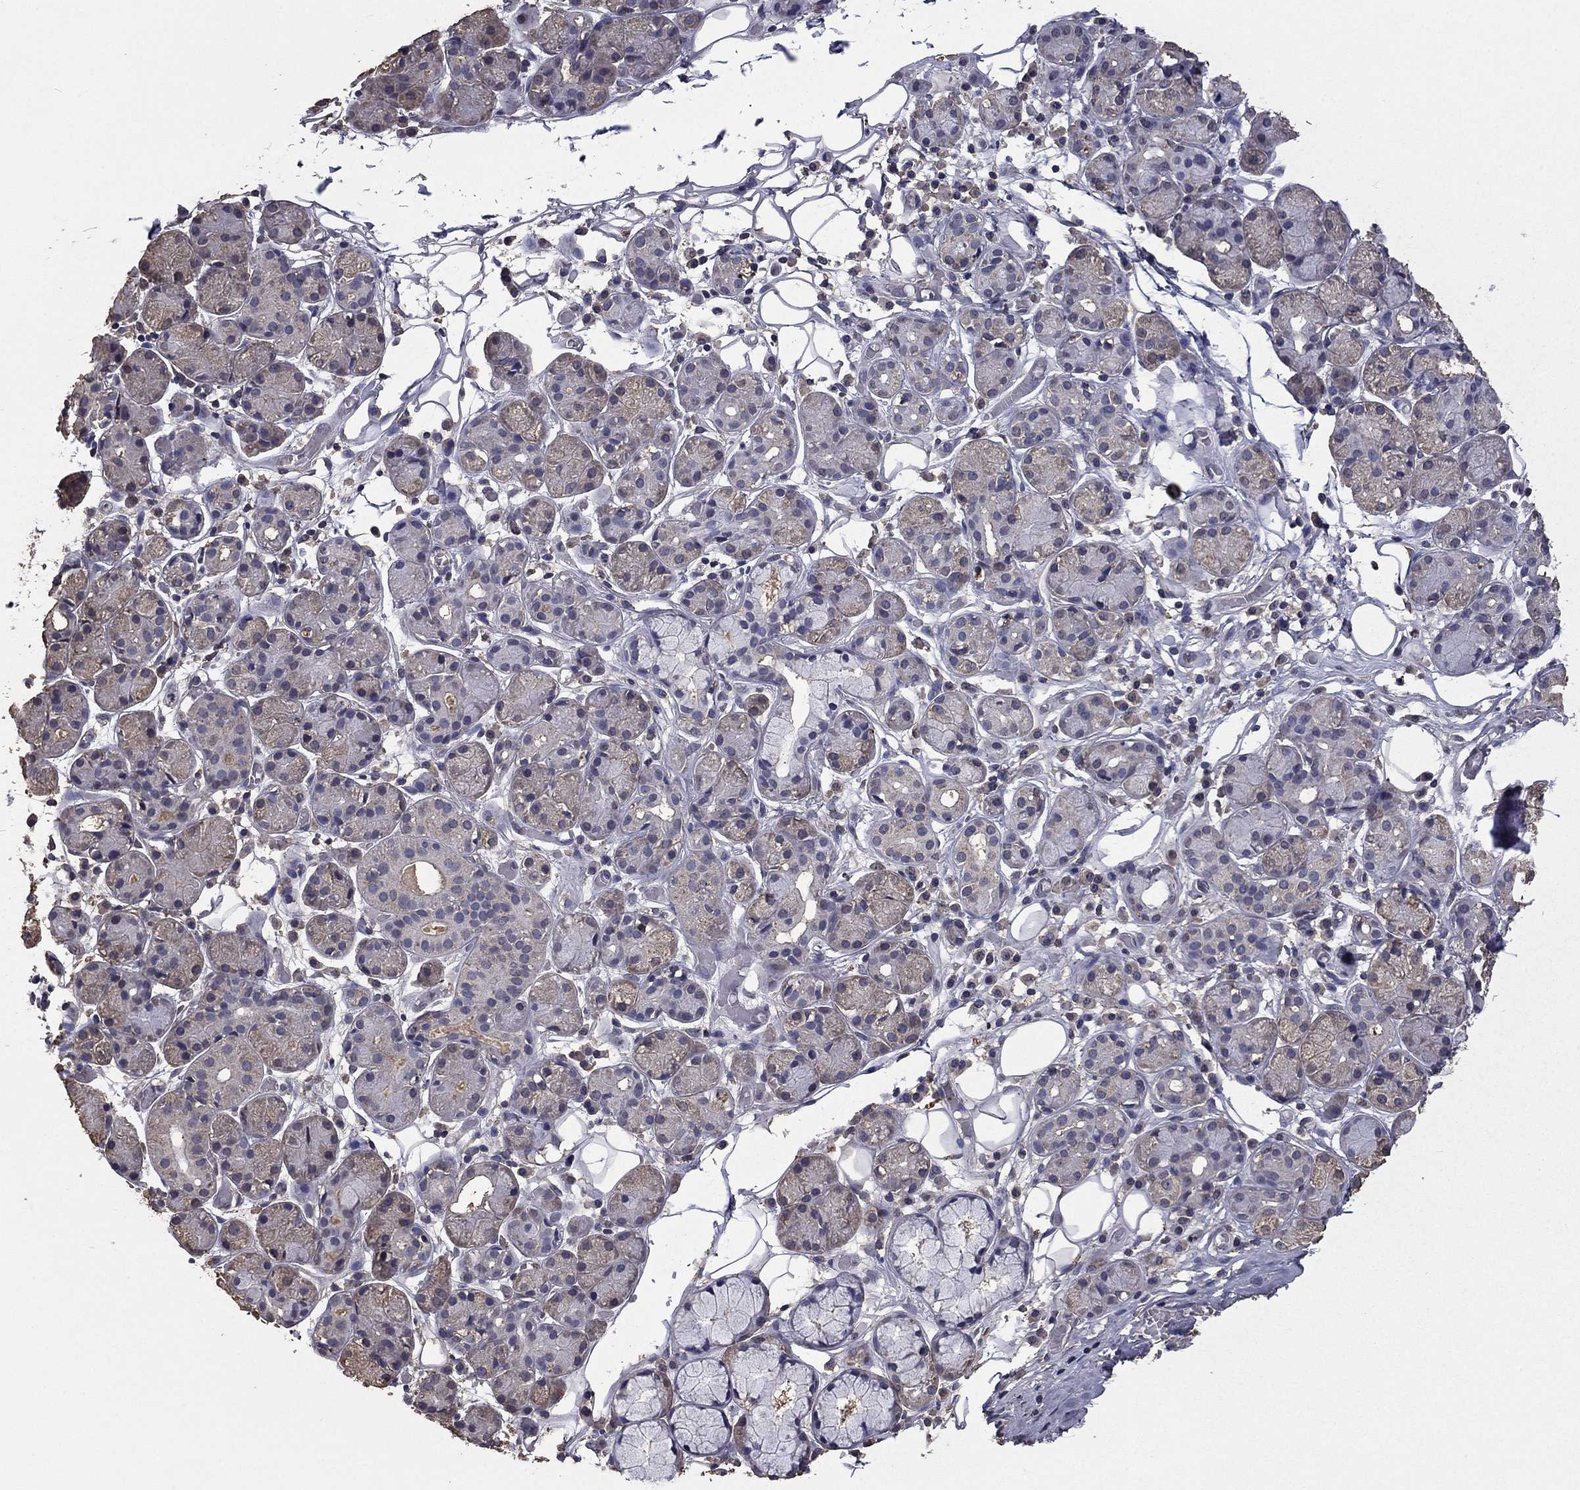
{"staining": {"intensity": "negative", "quantity": "none", "location": "none"}, "tissue": "salivary gland", "cell_type": "Glandular cells", "image_type": "normal", "snomed": [{"axis": "morphology", "description": "Normal tissue, NOS"}, {"axis": "topography", "description": "Salivary gland"}, {"axis": "topography", "description": "Peripheral nerve tissue"}], "caption": "Salivary gland was stained to show a protein in brown. There is no significant expression in glandular cells. (DAB (3,3'-diaminobenzidine) immunohistochemistry with hematoxylin counter stain).", "gene": "MFAP3L", "patient": {"sex": "male", "age": 71}}